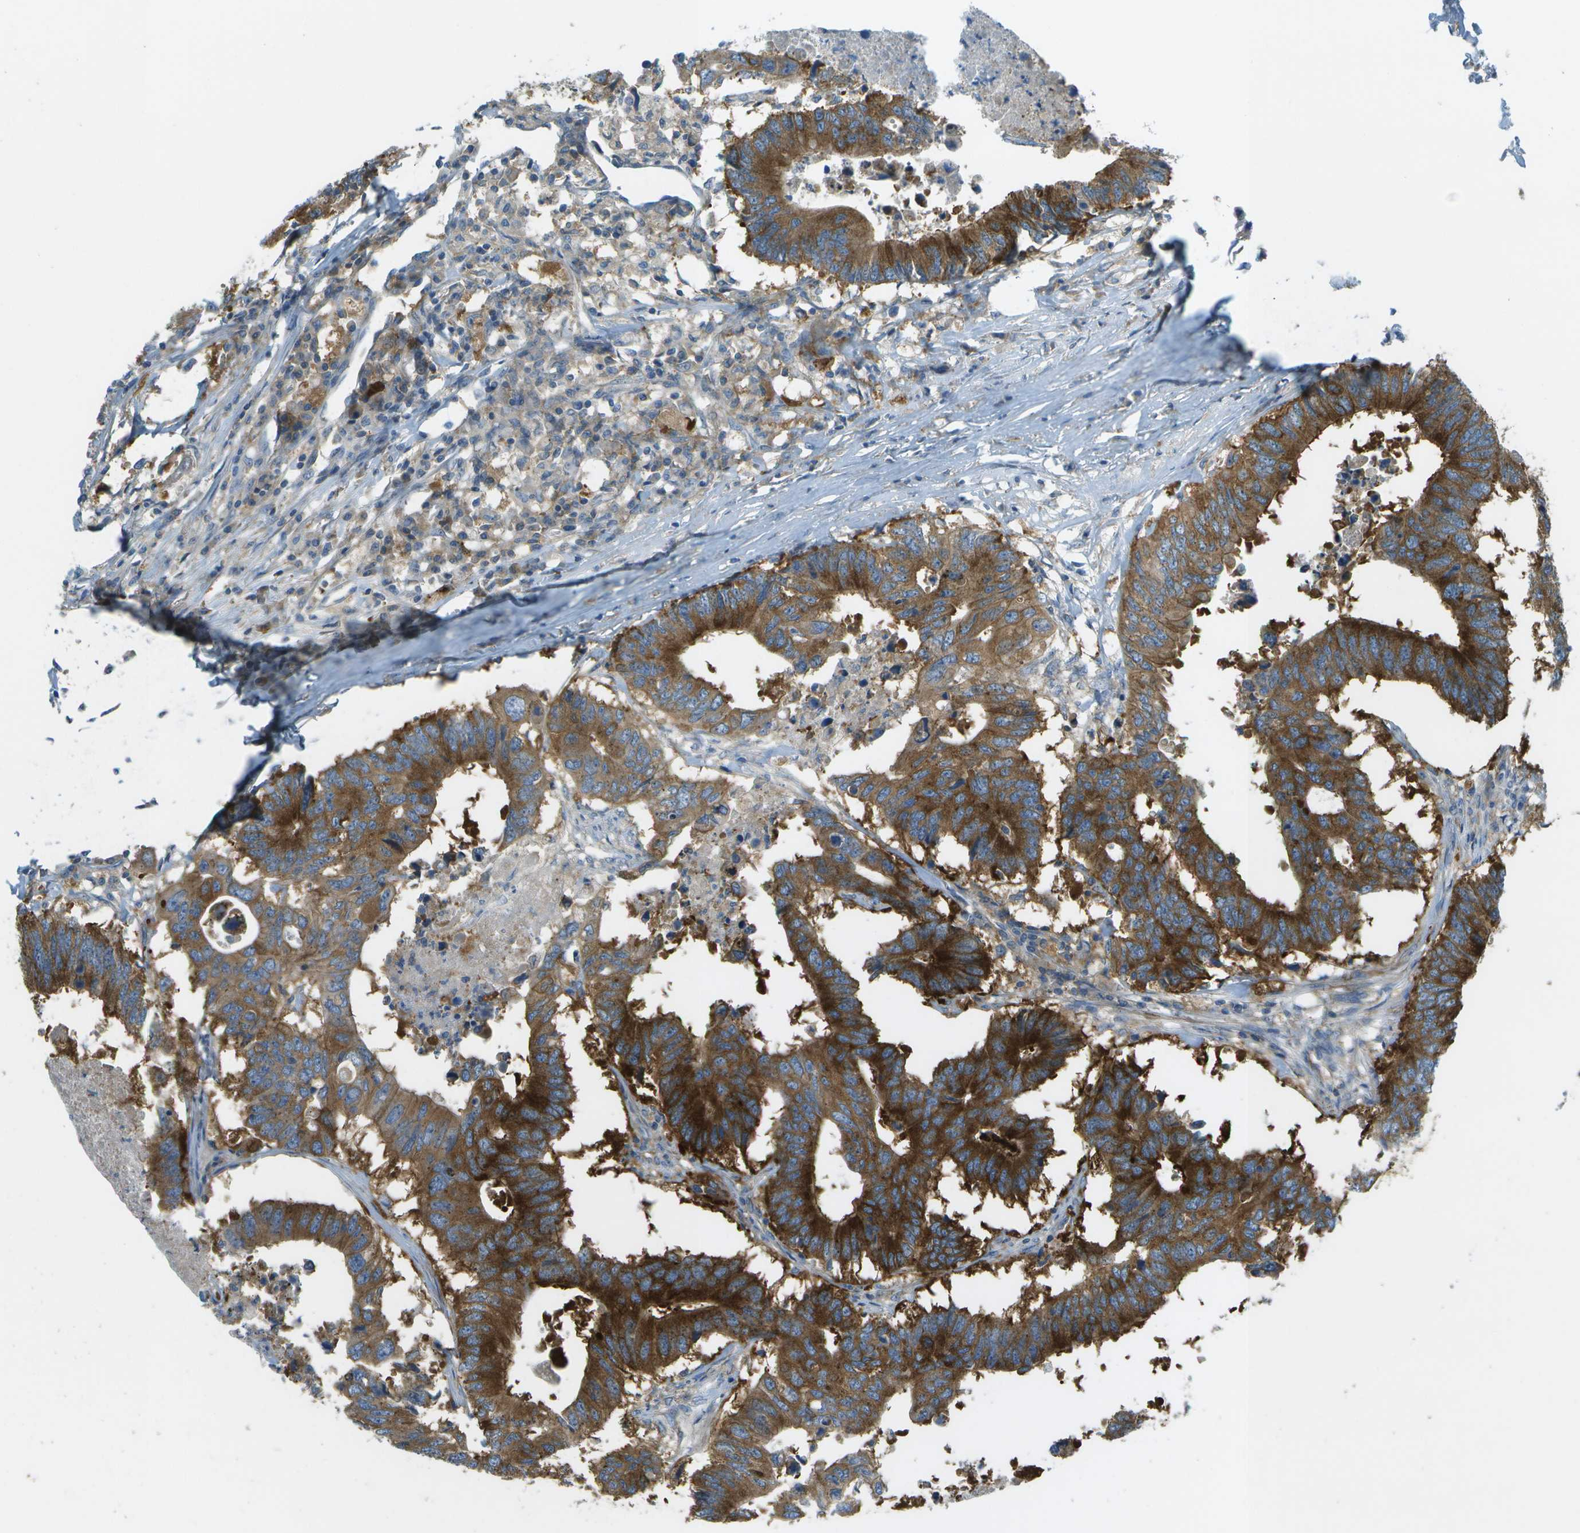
{"staining": {"intensity": "strong", "quantity": ">75%", "location": "cytoplasmic/membranous"}, "tissue": "colorectal cancer", "cell_type": "Tumor cells", "image_type": "cancer", "snomed": [{"axis": "morphology", "description": "Adenocarcinoma, NOS"}, {"axis": "topography", "description": "Colon"}], "caption": "A brown stain labels strong cytoplasmic/membranous positivity of a protein in colorectal cancer tumor cells.", "gene": "WNK2", "patient": {"sex": "male", "age": 71}}